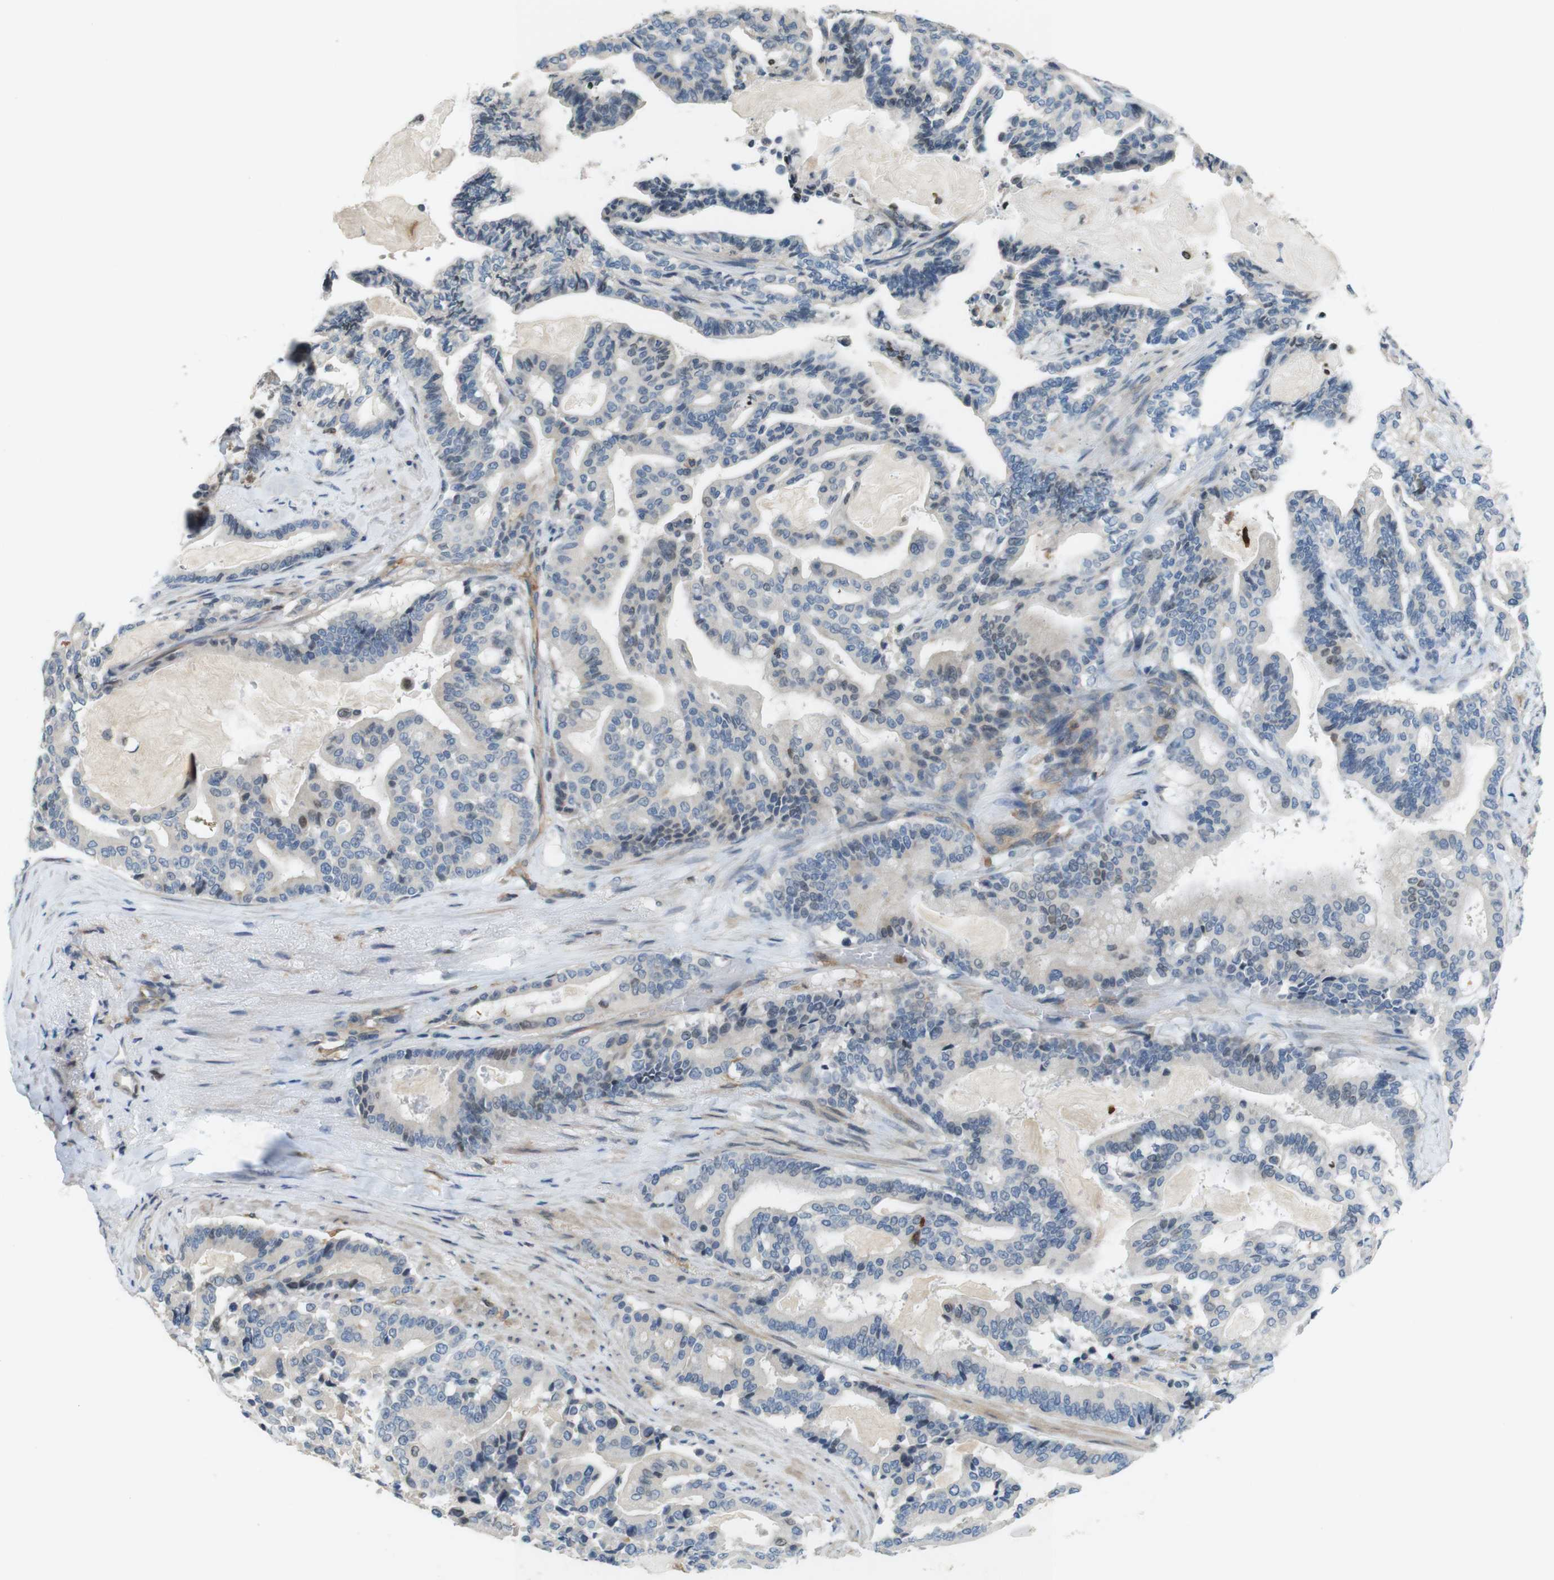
{"staining": {"intensity": "negative", "quantity": "none", "location": "none"}, "tissue": "pancreatic cancer", "cell_type": "Tumor cells", "image_type": "cancer", "snomed": [{"axis": "morphology", "description": "Adenocarcinoma, NOS"}, {"axis": "topography", "description": "Pancreas"}], "caption": "Immunohistochemical staining of human adenocarcinoma (pancreatic) exhibits no significant staining in tumor cells. (Stains: DAB IHC with hematoxylin counter stain, Microscopy: brightfield microscopy at high magnification).", "gene": "PCDH10", "patient": {"sex": "male", "age": 63}}